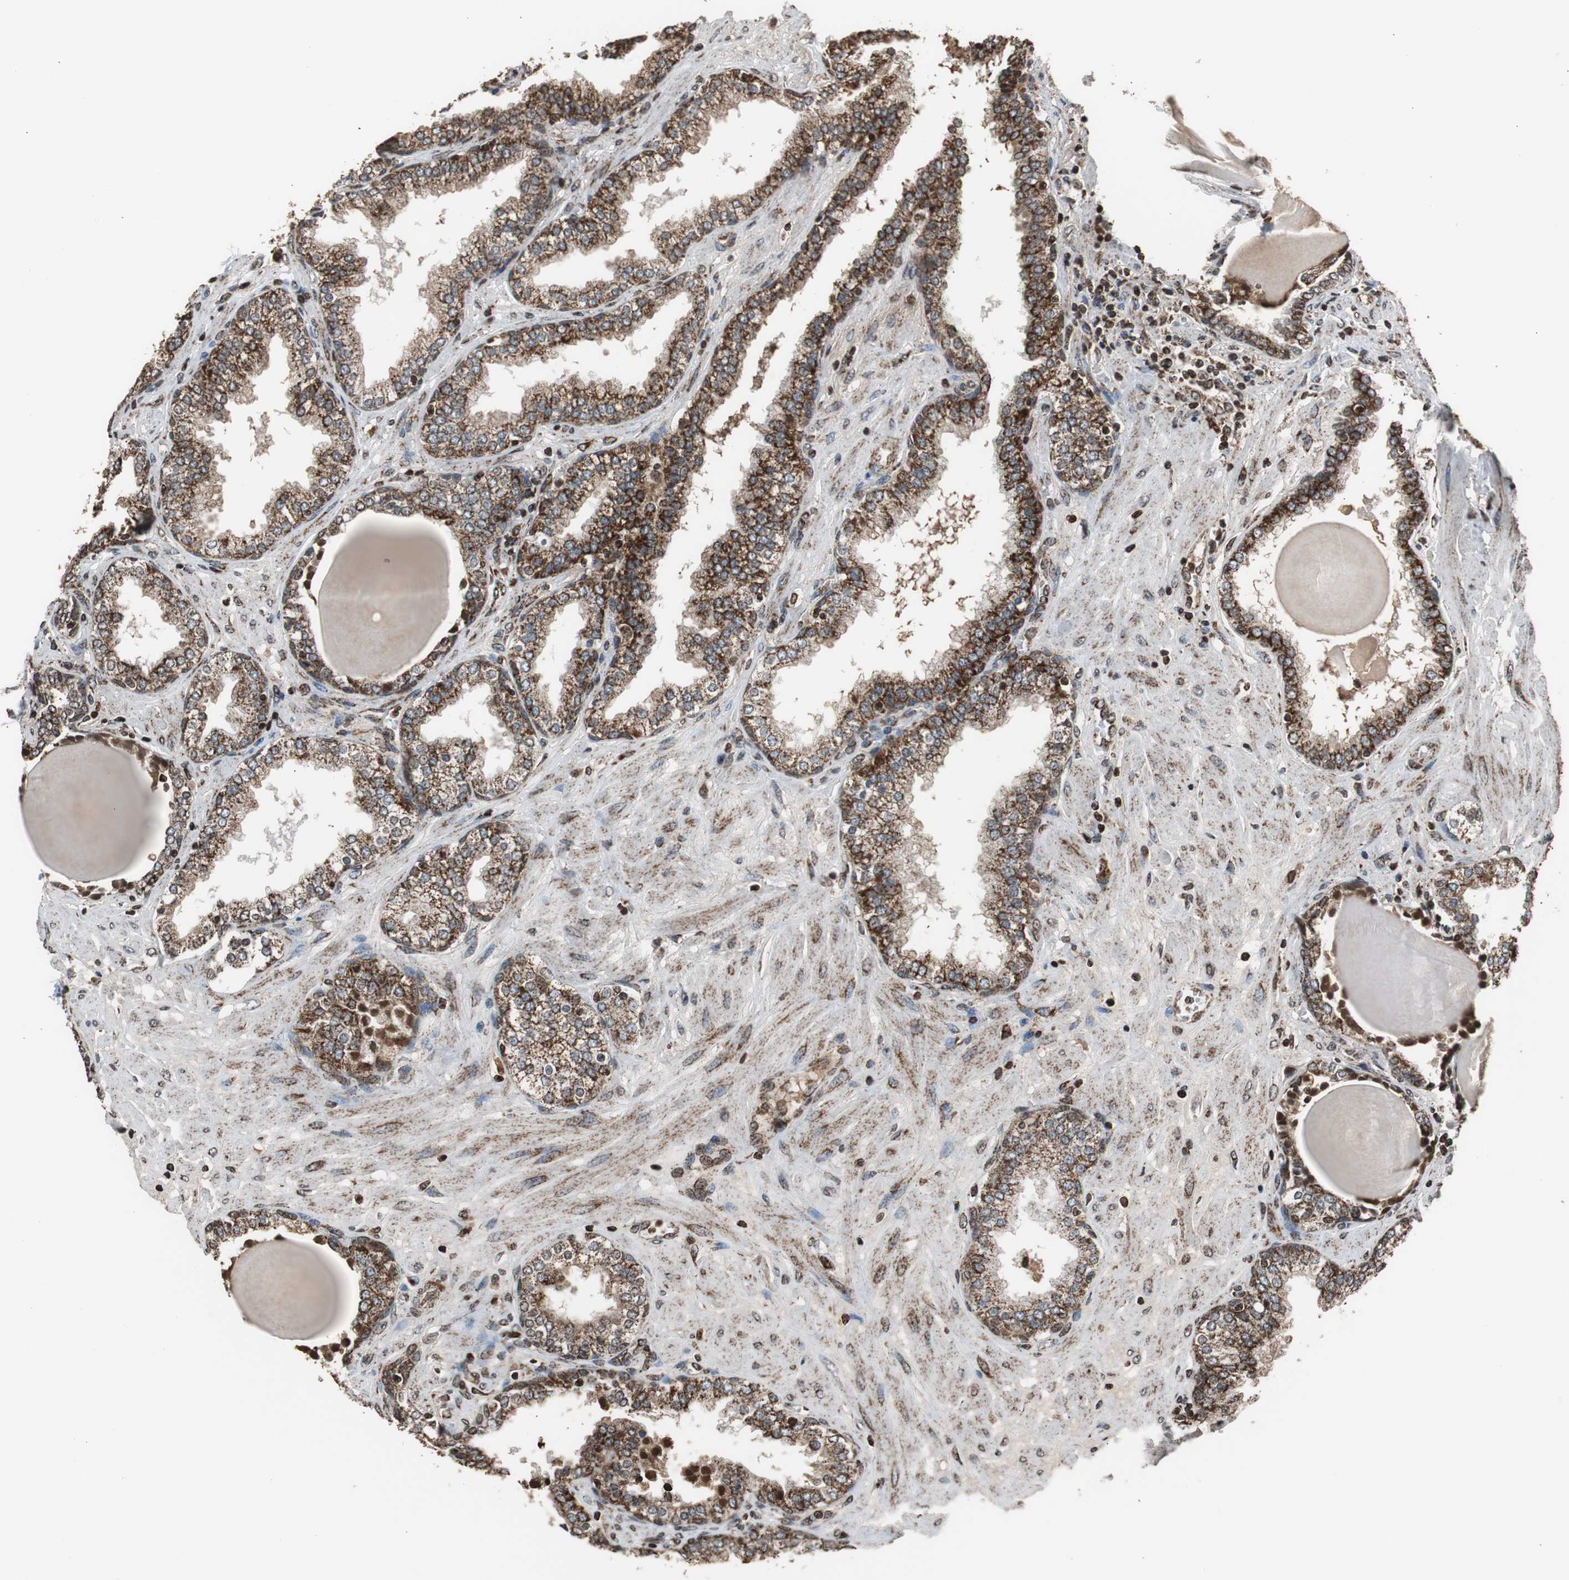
{"staining": {"intensity": "strong", "quantity": ">75%", "location": "cytoplasmic/membranous"}, "tissue": "prostate", "cell_type": "Glandular cells", "image_type": "normal", "snomed": [{"axis": "morphology", "description": "Normal tissue, NOS"}, {"axis": "topography", "description": "Prostate"}], "caption": "This image exhibits immunohistochemistry (IHC) staining of benign prostate, with high strong cytoplasmic/membranous positivity in about >75% of glandular cells.", "gene": "HSPA9", "patient": {"sex": "male", "age": 51}}